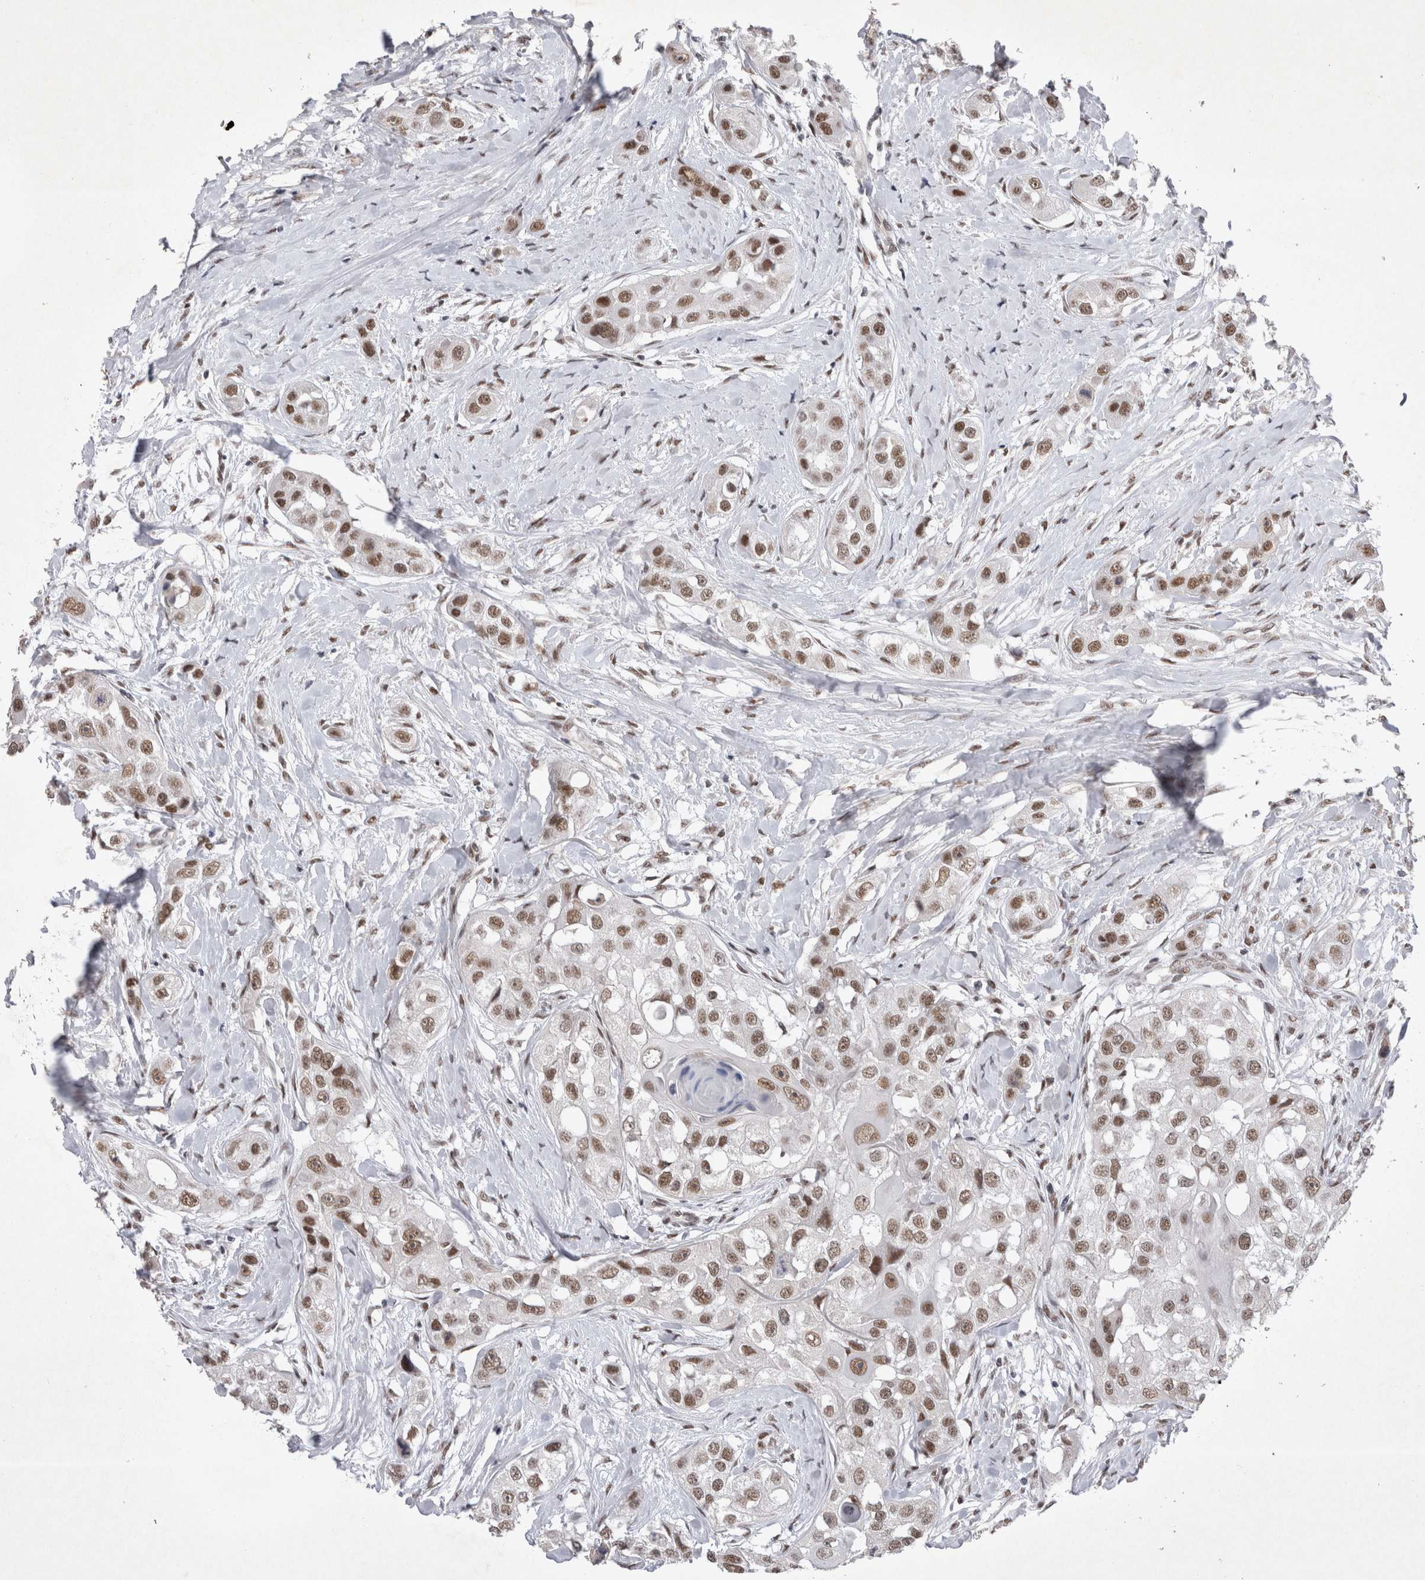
{"staining": {"intensity": "moderate", "quantity": ">75%", "location": "nuclear"}, "tissue": "head and neck cancer", "cell_type": "Tumor cells", "image_type": "cancer", "snomed": [{"axis": "morphology", "description": "Normal tissue, NOS"}, {"axis": "morphology", "description": "Squamous cell carcinoma, NOS"}, {"axis": "topography", "description": "Skeletal muscle"}, {"axis": "topography", "description": "Head-Neck"}], "caption": "Protein analysis of head and neck squamous cell carcinoma tissue demonstrates moderate nuclear staining in about >75% of tumor cells.", "gene": "RBM6", "patient": {"sex": "male", "age": 51}}